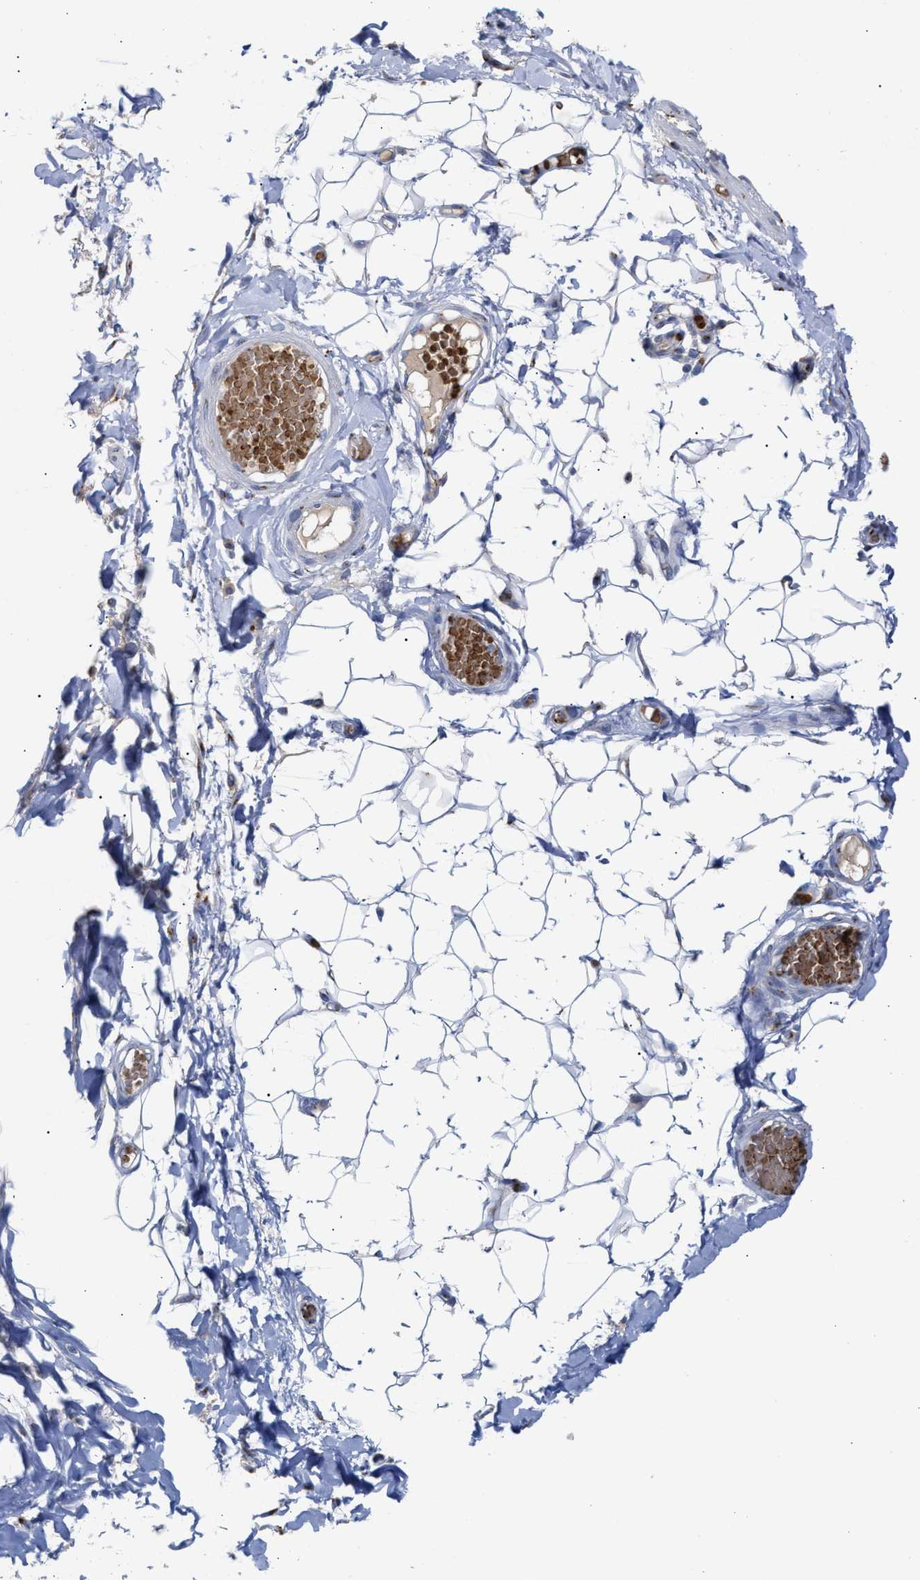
{"staining": {"intensity": "negative", "quantity": "none", "location": "none"}, "tissue": "adipose tissue", "cell_type": "Adipocytes", "image_type": "normal", "snomed": [{"axis": "morphology", "description": "Normal tissue, NOS"}, {"axis": "topography", "description": "Adipose tissue"}, {"axis": "topography", "description": "Vascular tissue"}, {"axis": "topography", "description": "Peripheral nerve tissue"}], "caption": "Immunohistochemical staining of normal adipose tissue demonstrates no significant expression in adipocytes.", "gene": "CCL2", "patient": {"sex": "male", "age": 25}}